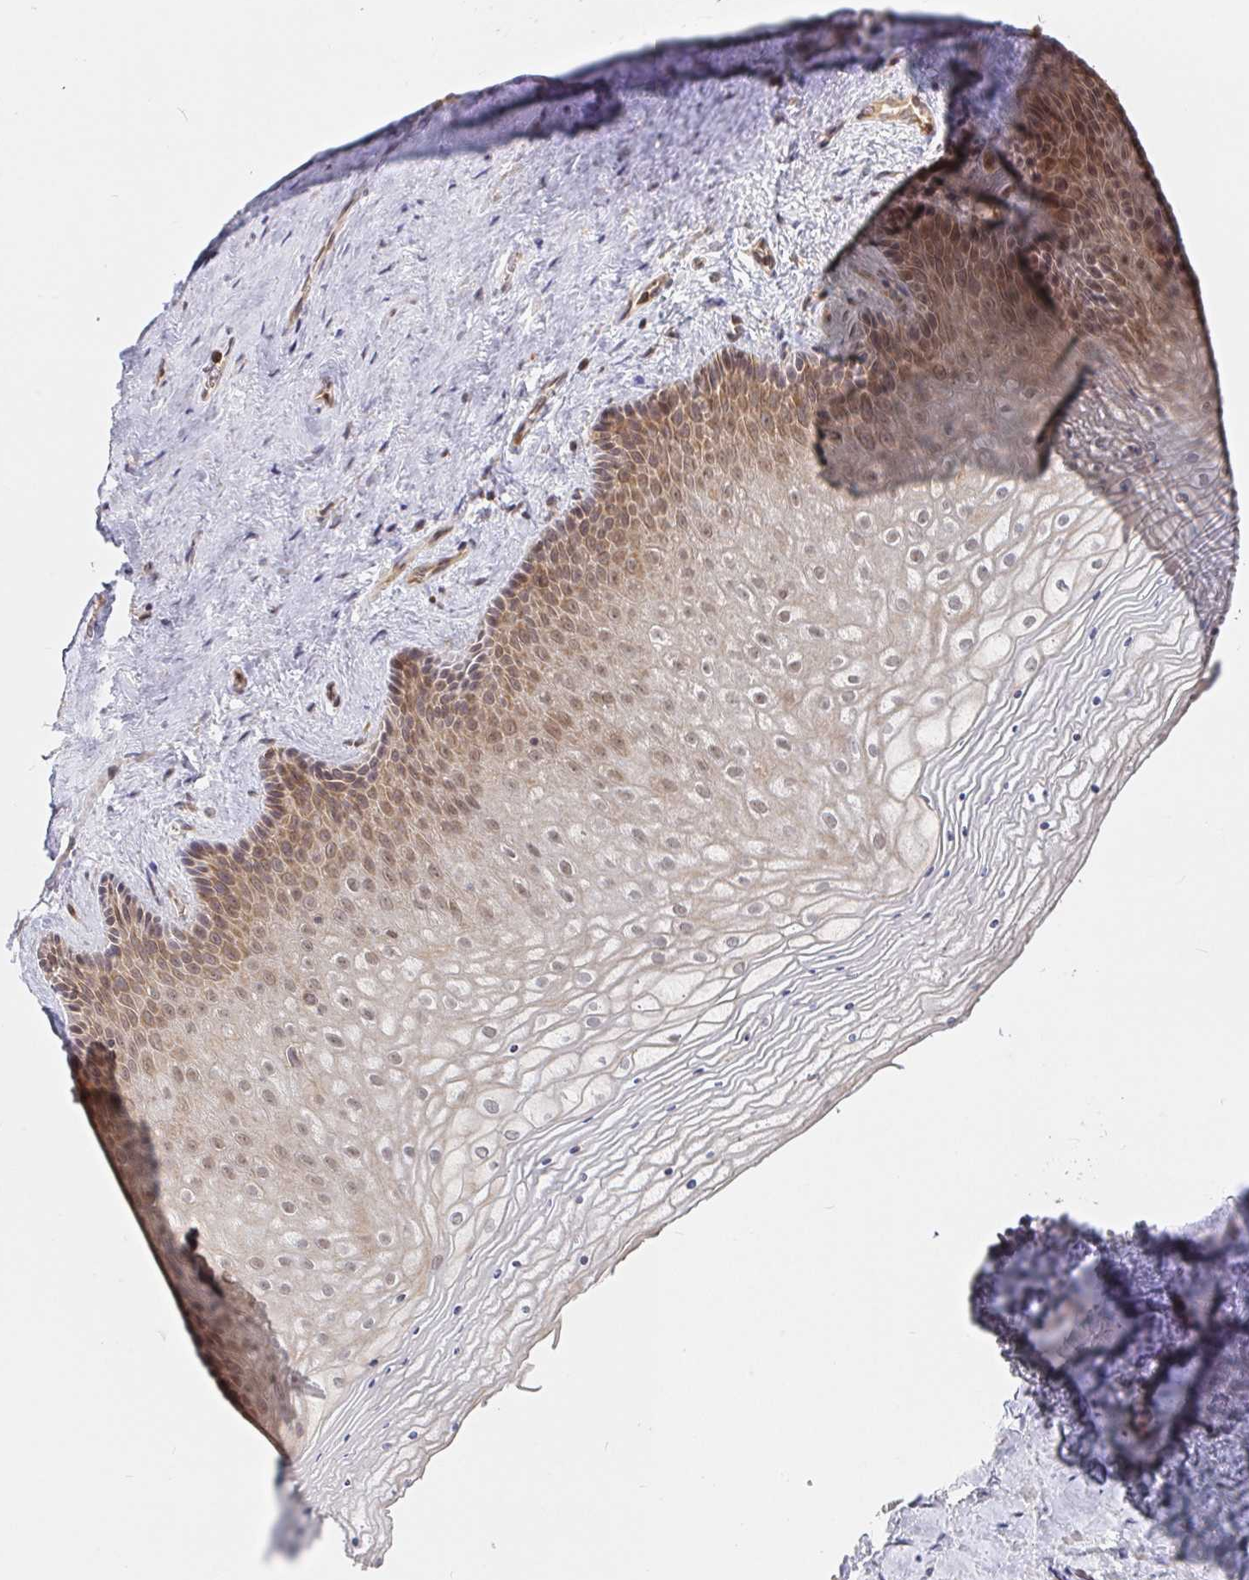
{"staining": {"intensity": "weak", "quantity": "25%-75%", "location": "cytoplasmic/membranous,nuclear"}, "tissue": "vagina", "cell_type": "Squamous epithelial cells", "image_type": "normal", "snomed": [{"axis": "morphology", "description": "Normal tissue, NOS"}, {"axis": "topography", "description": "Vagina"}], "caption": "Protein expression analysis of unremarkable vagina shows weak cytoplasmic/membranous,nuclear positivity in about 25%-75% of squamous epithelial cells.", "gene": "ALG1L2", "patient": {"sex": "female", "age": 45}}